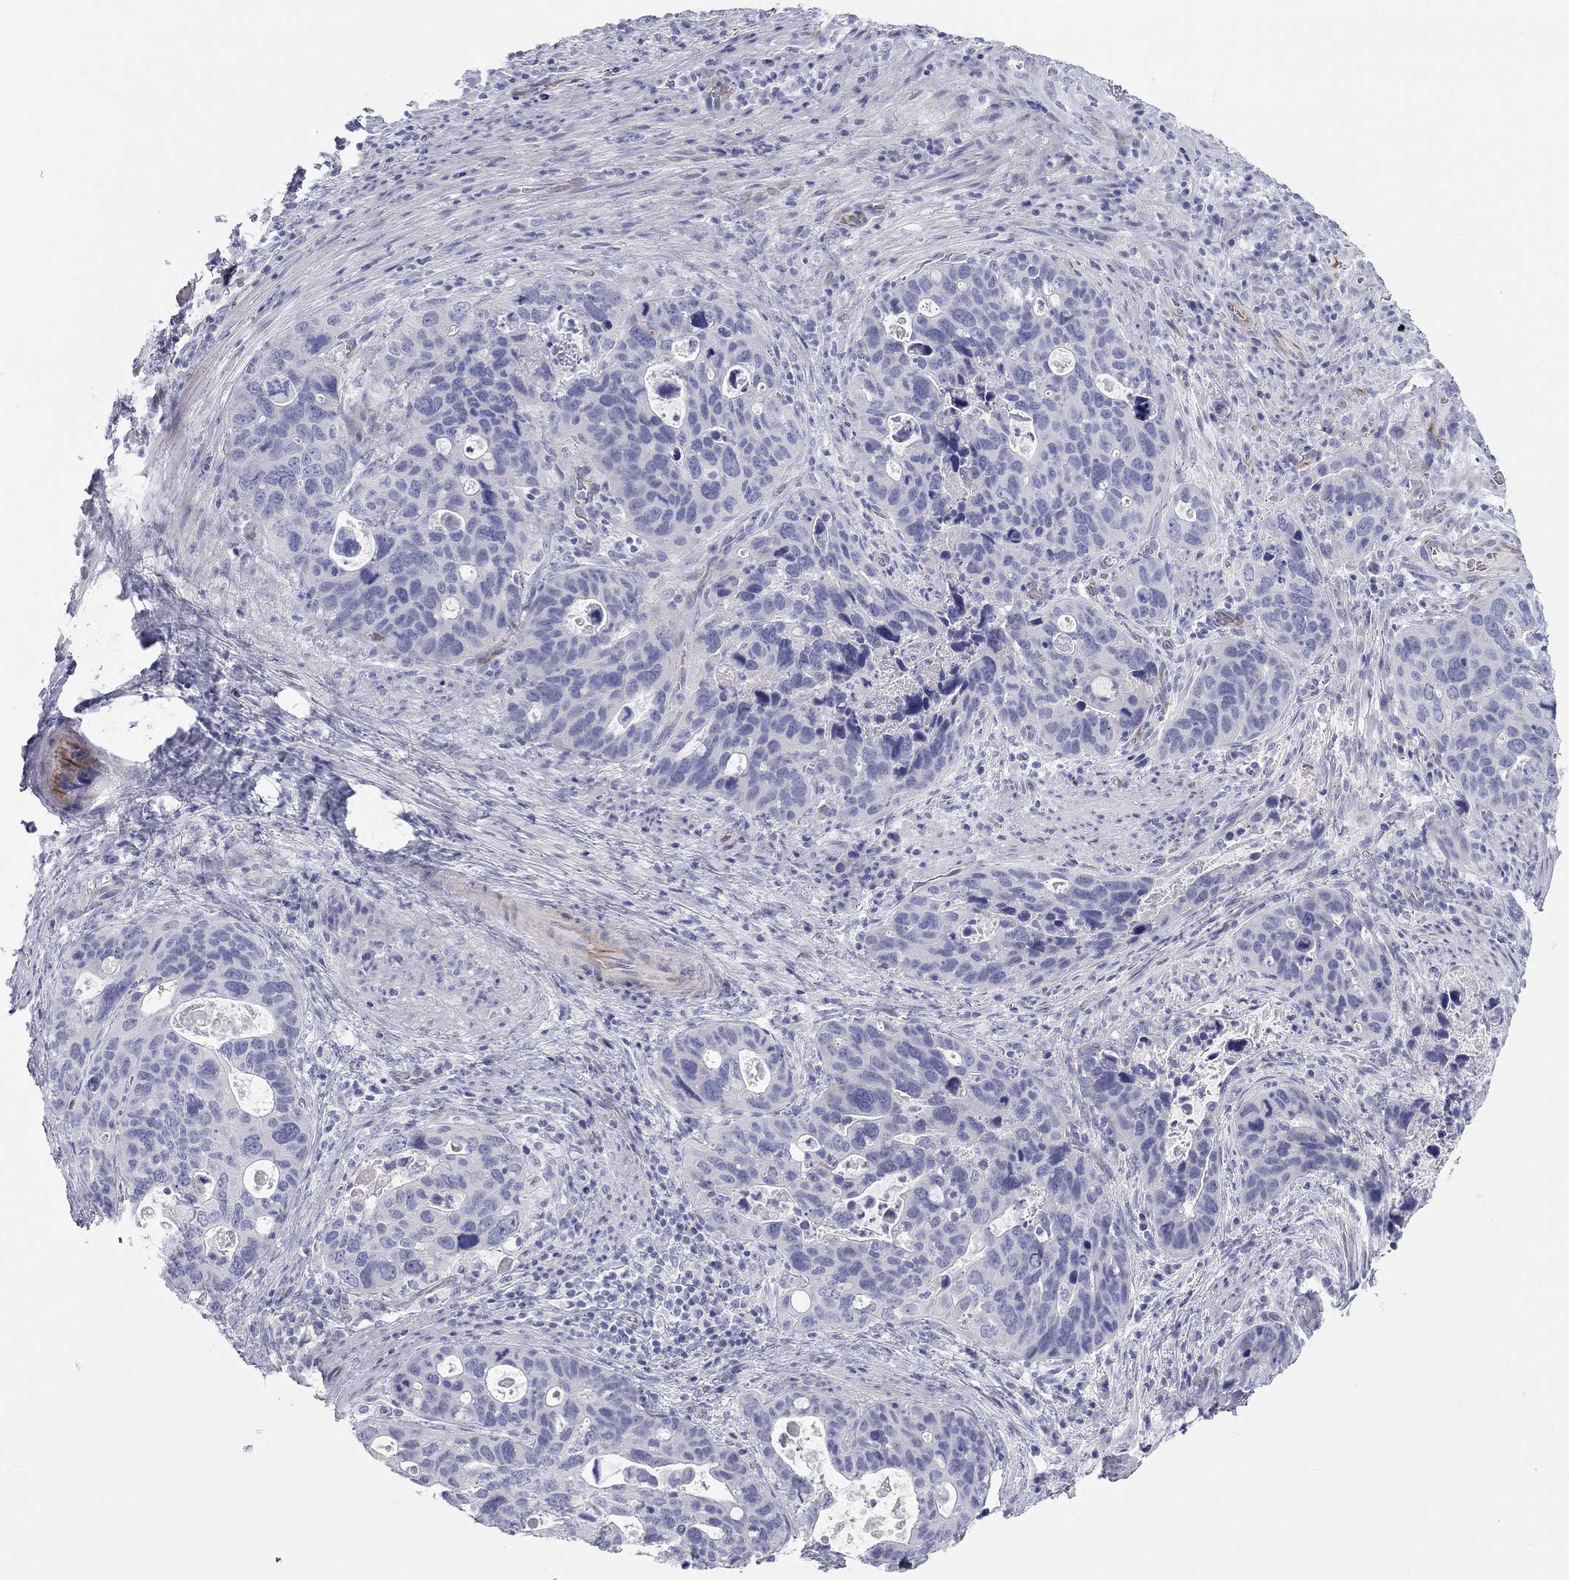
{"staining": {"intensity": "negative", "quantity": "none", "location": "none"}, "tissue": "stomach cancer", "cell_type": "Tumor cells", "image_type": "cancer", "snomed": [{"axis": "morphology", "description": "Adenocarcinoma, NOS"}, {"axis": "topography", "description": "Stomach"}], "caption": "This is an immunohistochemistry (IHC) image of stomach cancer. There is no staining in tumor cells.", "gene": "PCDHGC5", "patient": {"sex": "male", "age": 54}}